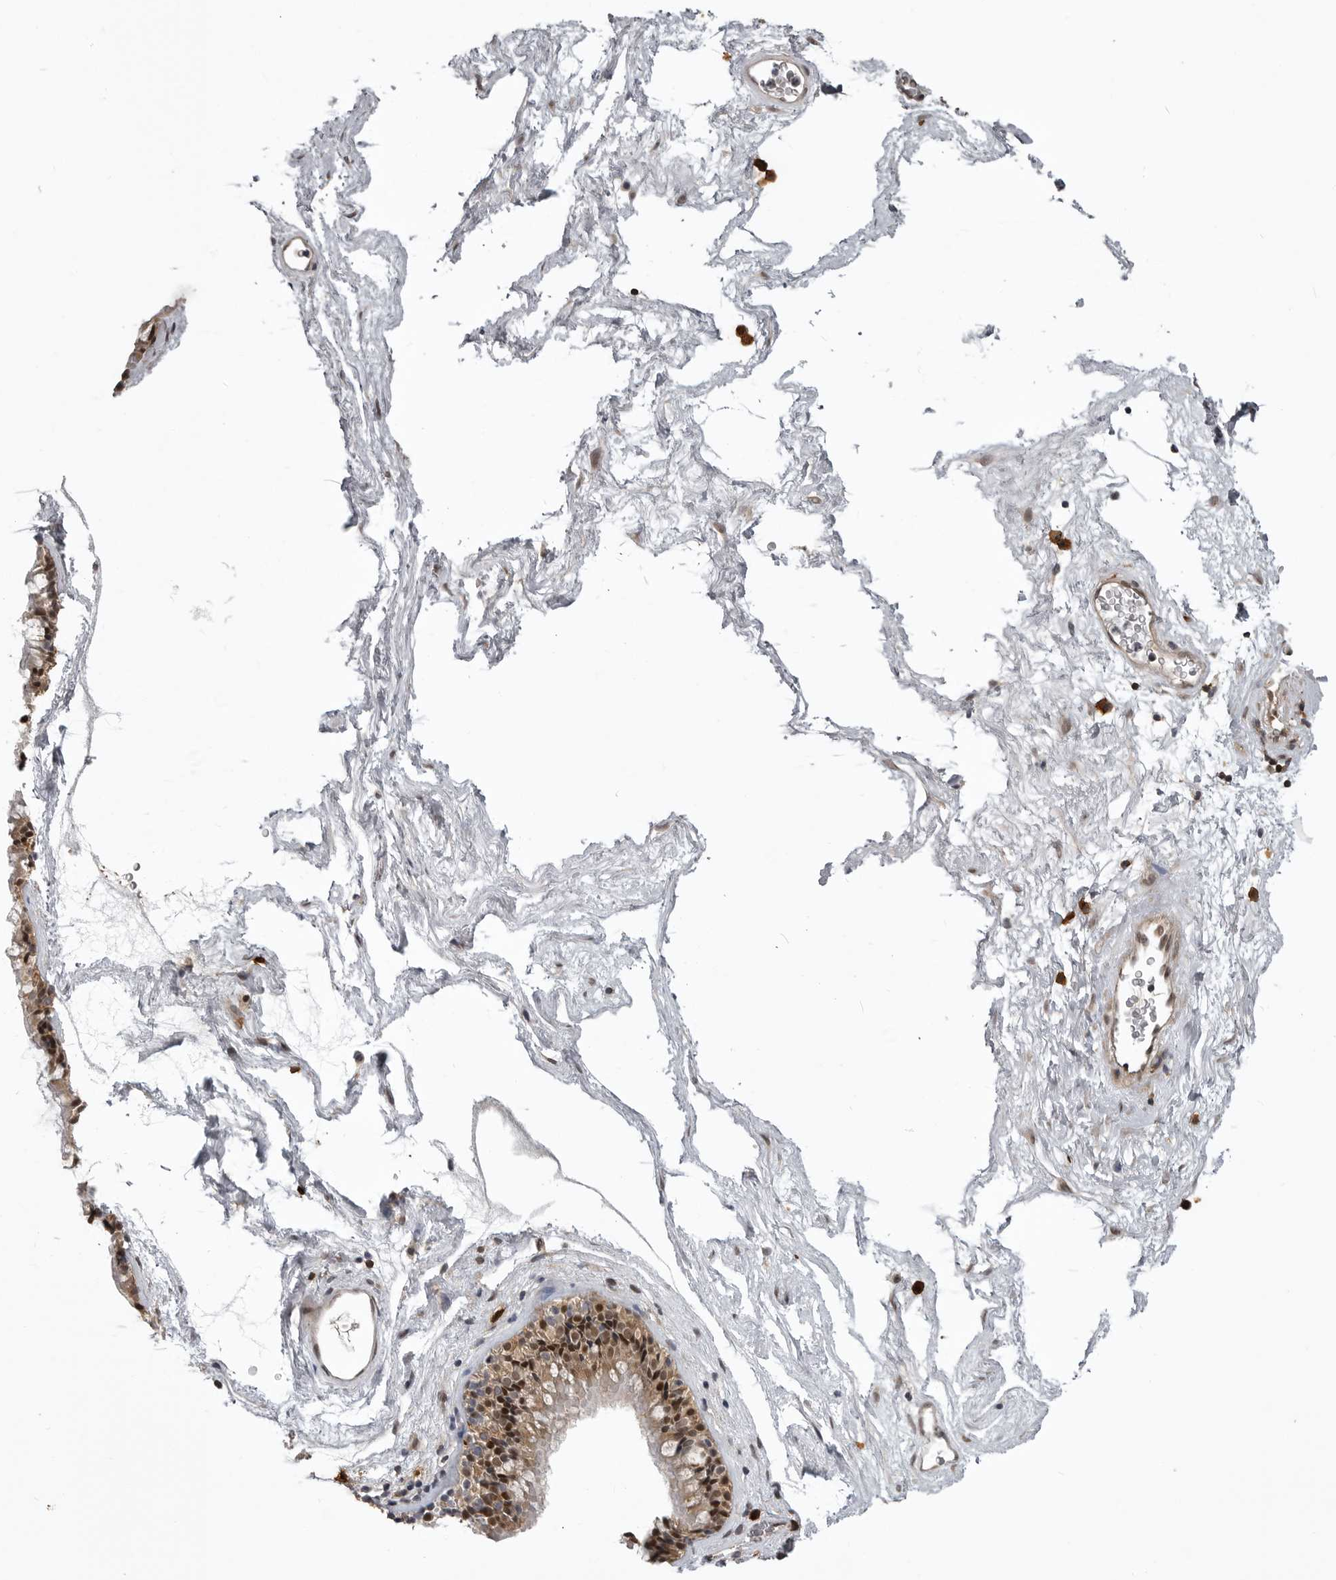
{"staining": {"intensity": "strong", "quantity": "25%-75%", "location": "cytoplasmic/membranous,nuclear"}, "tissue": "nasopharynx", "cell_type": "Respiratory epithelial cells", "image_type": "normal", "snomed": [{"axis": "morphology", "description": "Normal tissue, NOS"}, {"axis": "morphology", "description": "Inflammation, NOS"}, {"axis": "topography", "description": "Nasopharynx"}], "caption": "IHC photomicrograph of unremarkable nasopharynx stained for a protein (brown), which shows high levels of strong cytoplasmic/membranous,nuclear staining in approximately 25%-75% of respiratory epithelial cells.", "gene": "SNX16", "patient": {"sex": "male", "age": 48}}